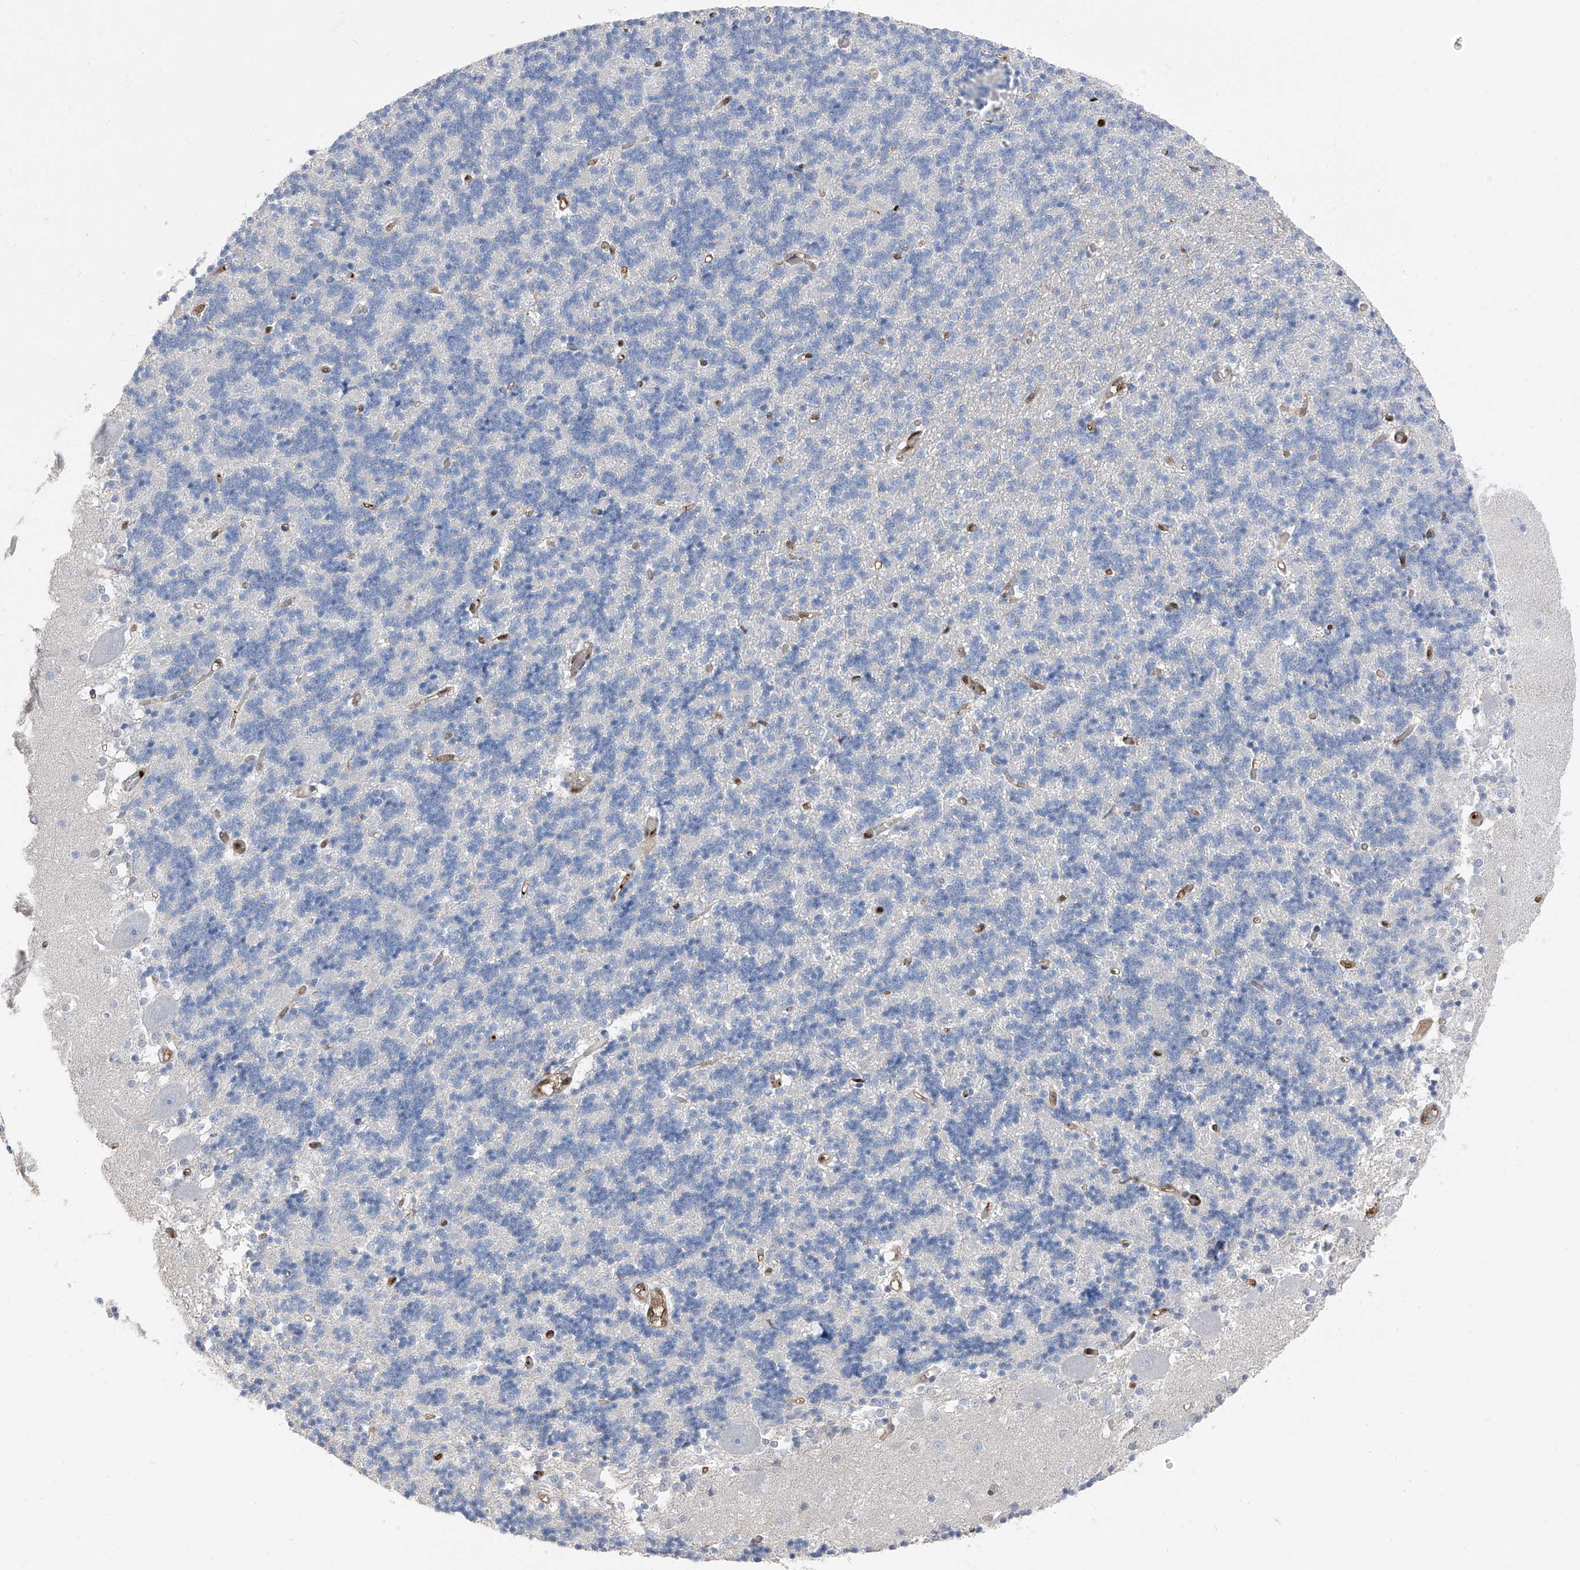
{"staining": {"intensity": "negative", "quantity": "none", "location": "none"}, "tissue": "cerebellum", "cell_type": "Cells in granular layer", "image_type": "normal", "snomed": [{"axis": "morphology", "description": "Normal tissue, NOS"}, {"axis": "topography", "description": "Cerebellum"}], "caption": "Normal cerebellum was stained to show a protein in brown. There is no significant staining in cells in granular layer.", "gene": "PSMB10", "patient": {"sex": "male", "age": 37}}